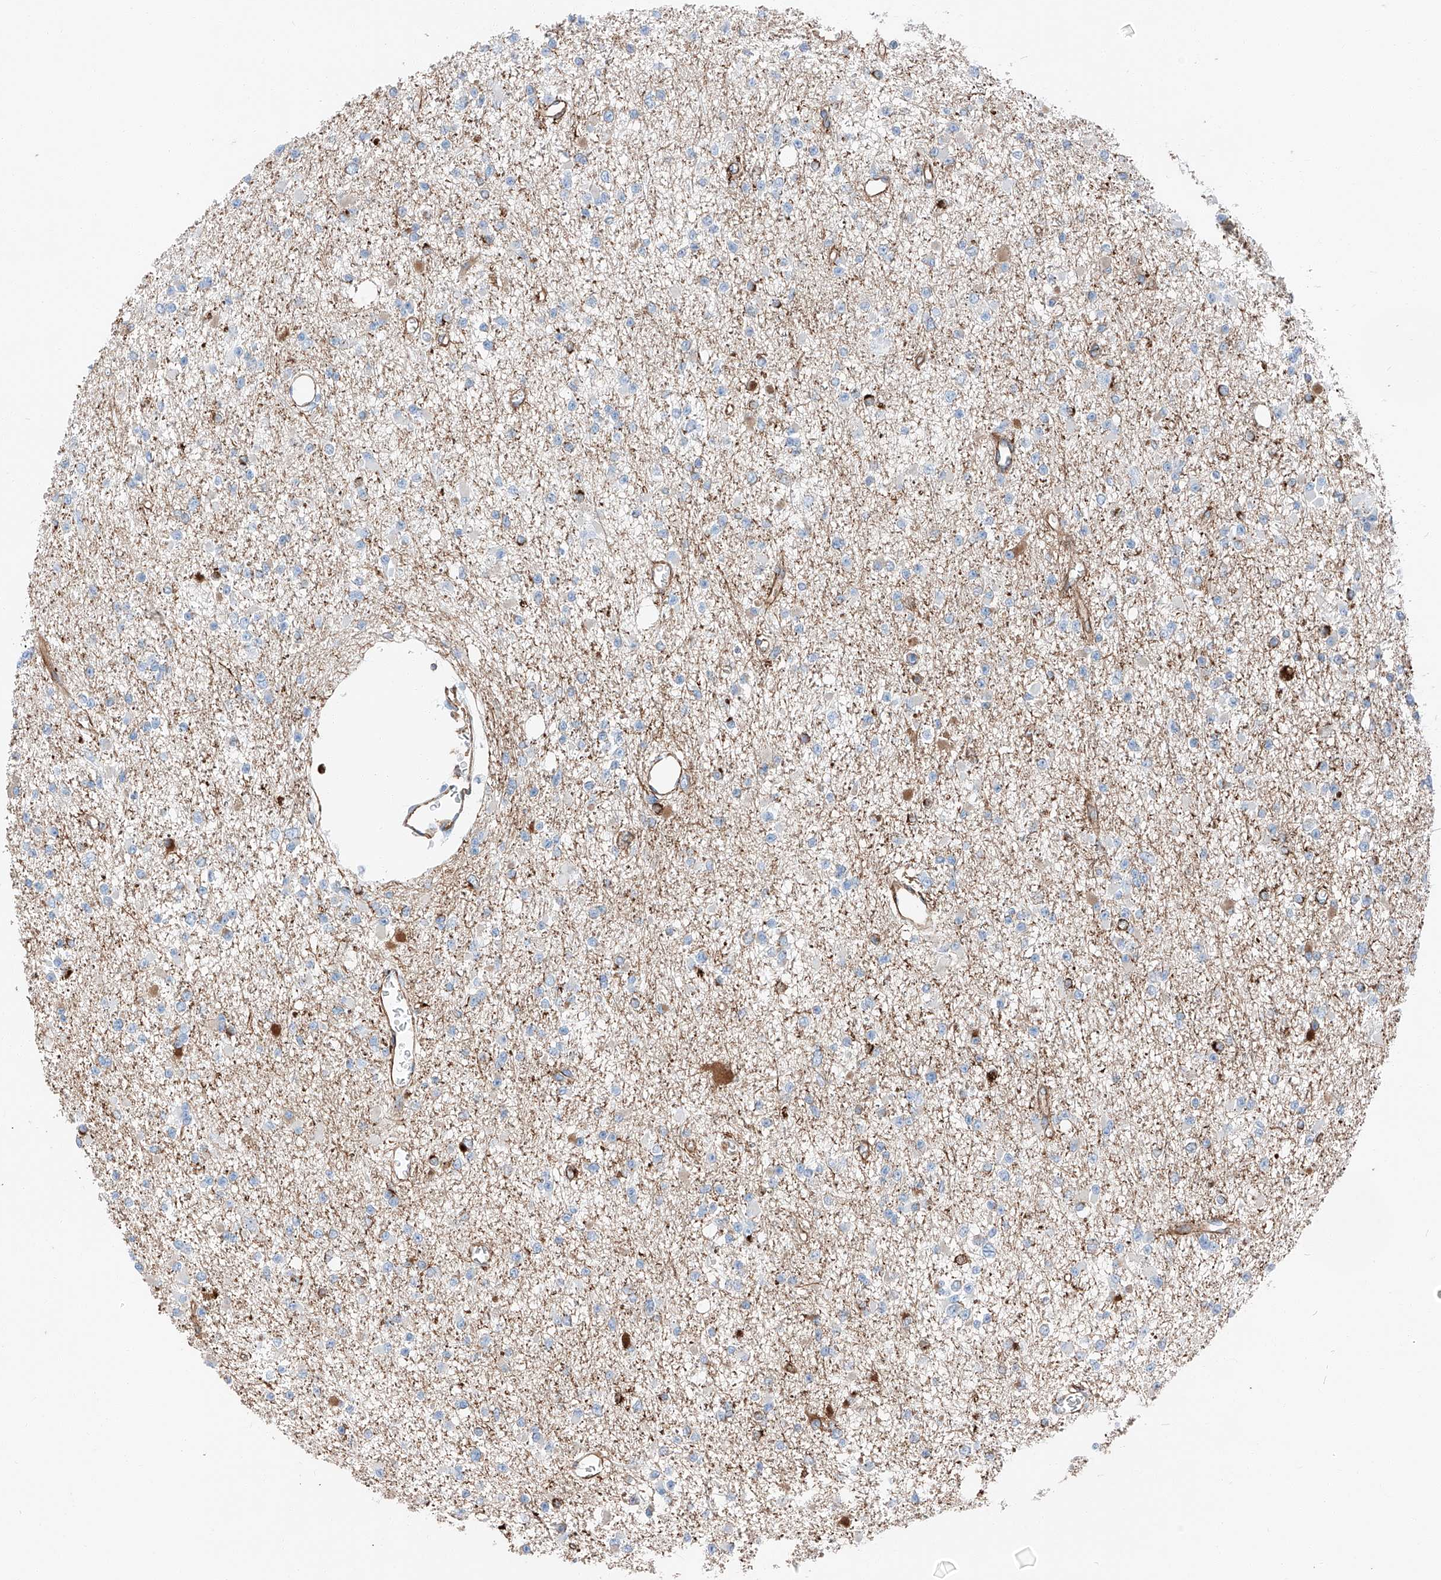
{"staining": {"intensity": "negative", "quantity": "none", "location": "none"}, "tissue": "glioma", "cell_type": "Tumor cells", "image_type": "cancer", "snomed": [{"axis": "morphology", "description": "Glioma, malignant, Low grade"}, {"axis": "topography", "description": "Brain"}], "caption": "Protein analysis of glioma shows no significant staining in tumor cells.", "gene": "ZNF804A", "patient": {"sex": "female", "age": 22}}